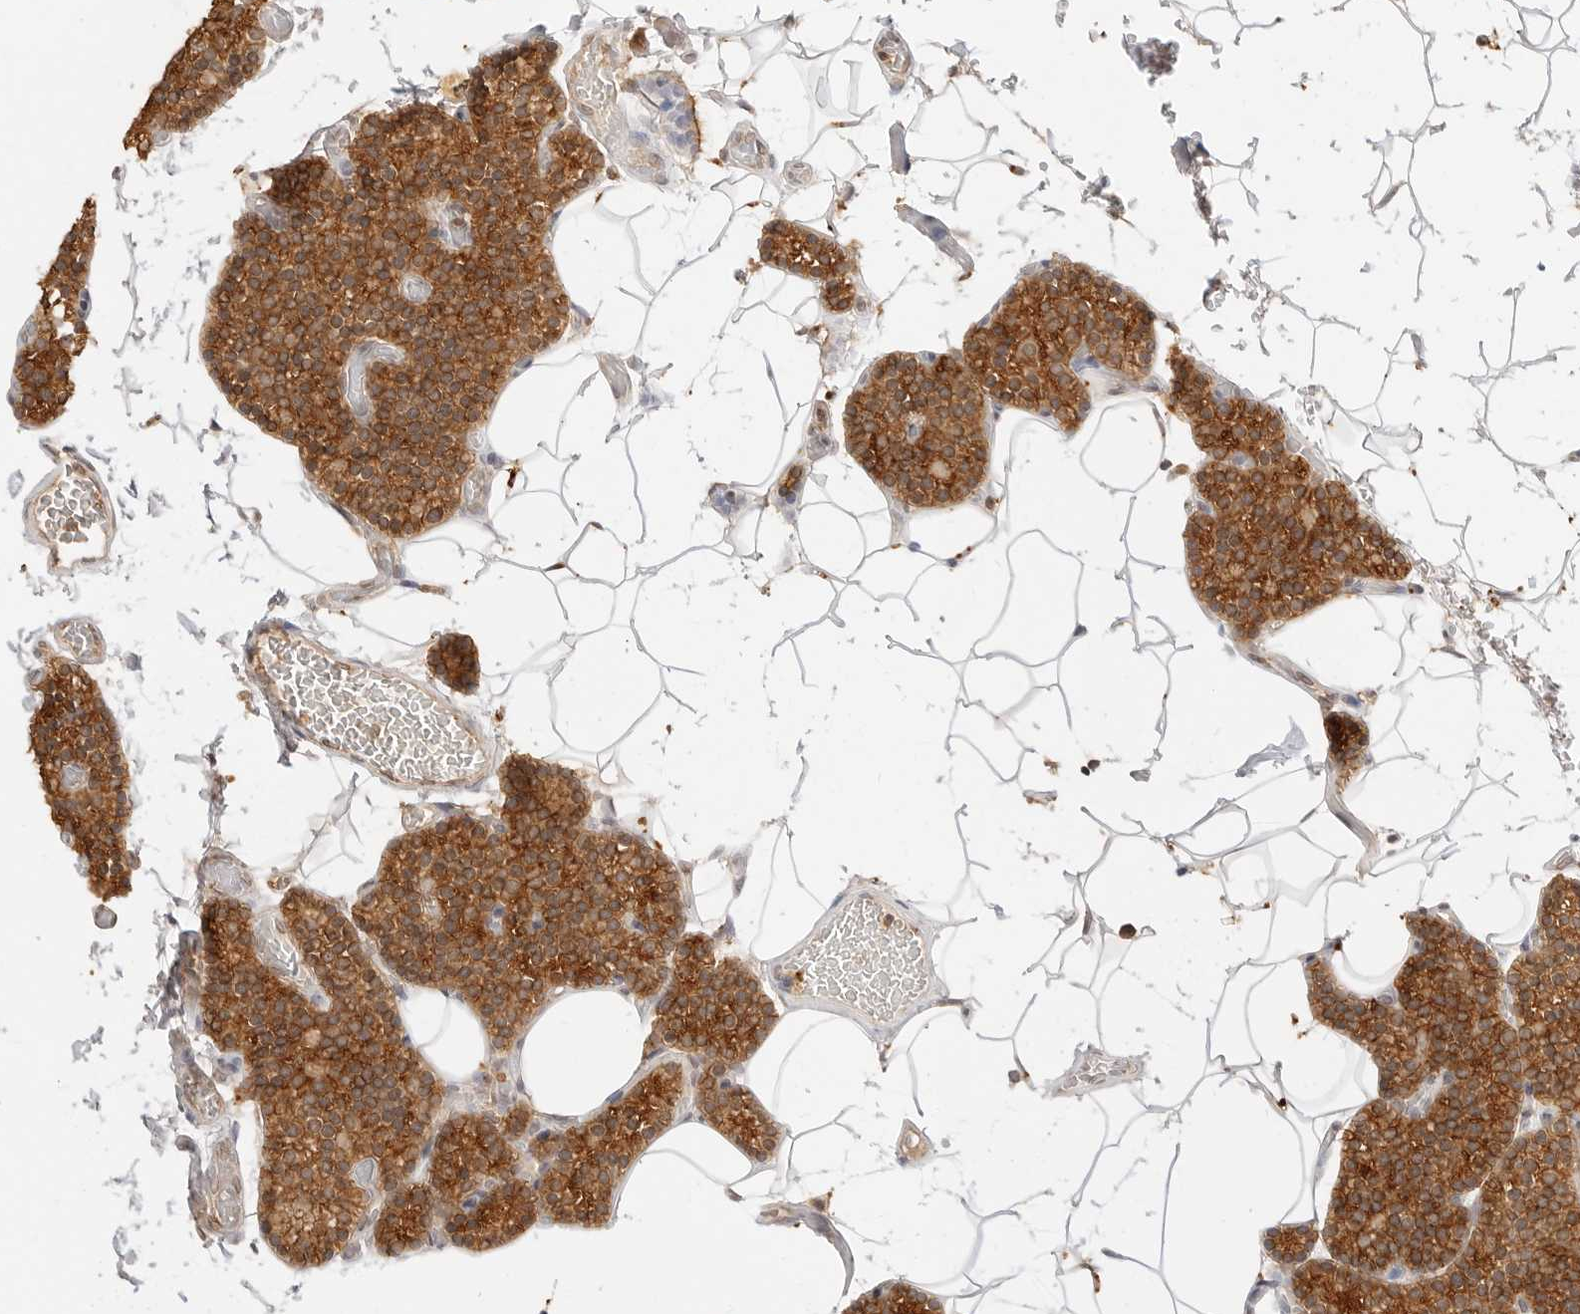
{"staining": {"intensity": "strong", "quantity": ">75%", "location": "cytoplasmic/membranous"}, "tissue": "parathyroid gland", "cell_type": "Glandular cells", "image_type": "normal", "snomed": [{"axis": "morphology", "description": "Normal tissue, NOS"}, {"axis": "topography", "description": "Parathyroid gland"}], "caption": "Glandular cells show high levels of strong cytoplasmic/membranous positivity in approximately >75% of cells in benign parathyroid gland.", "gene": "EPHA1", "patient": {"sex": "male", "age": 52}}